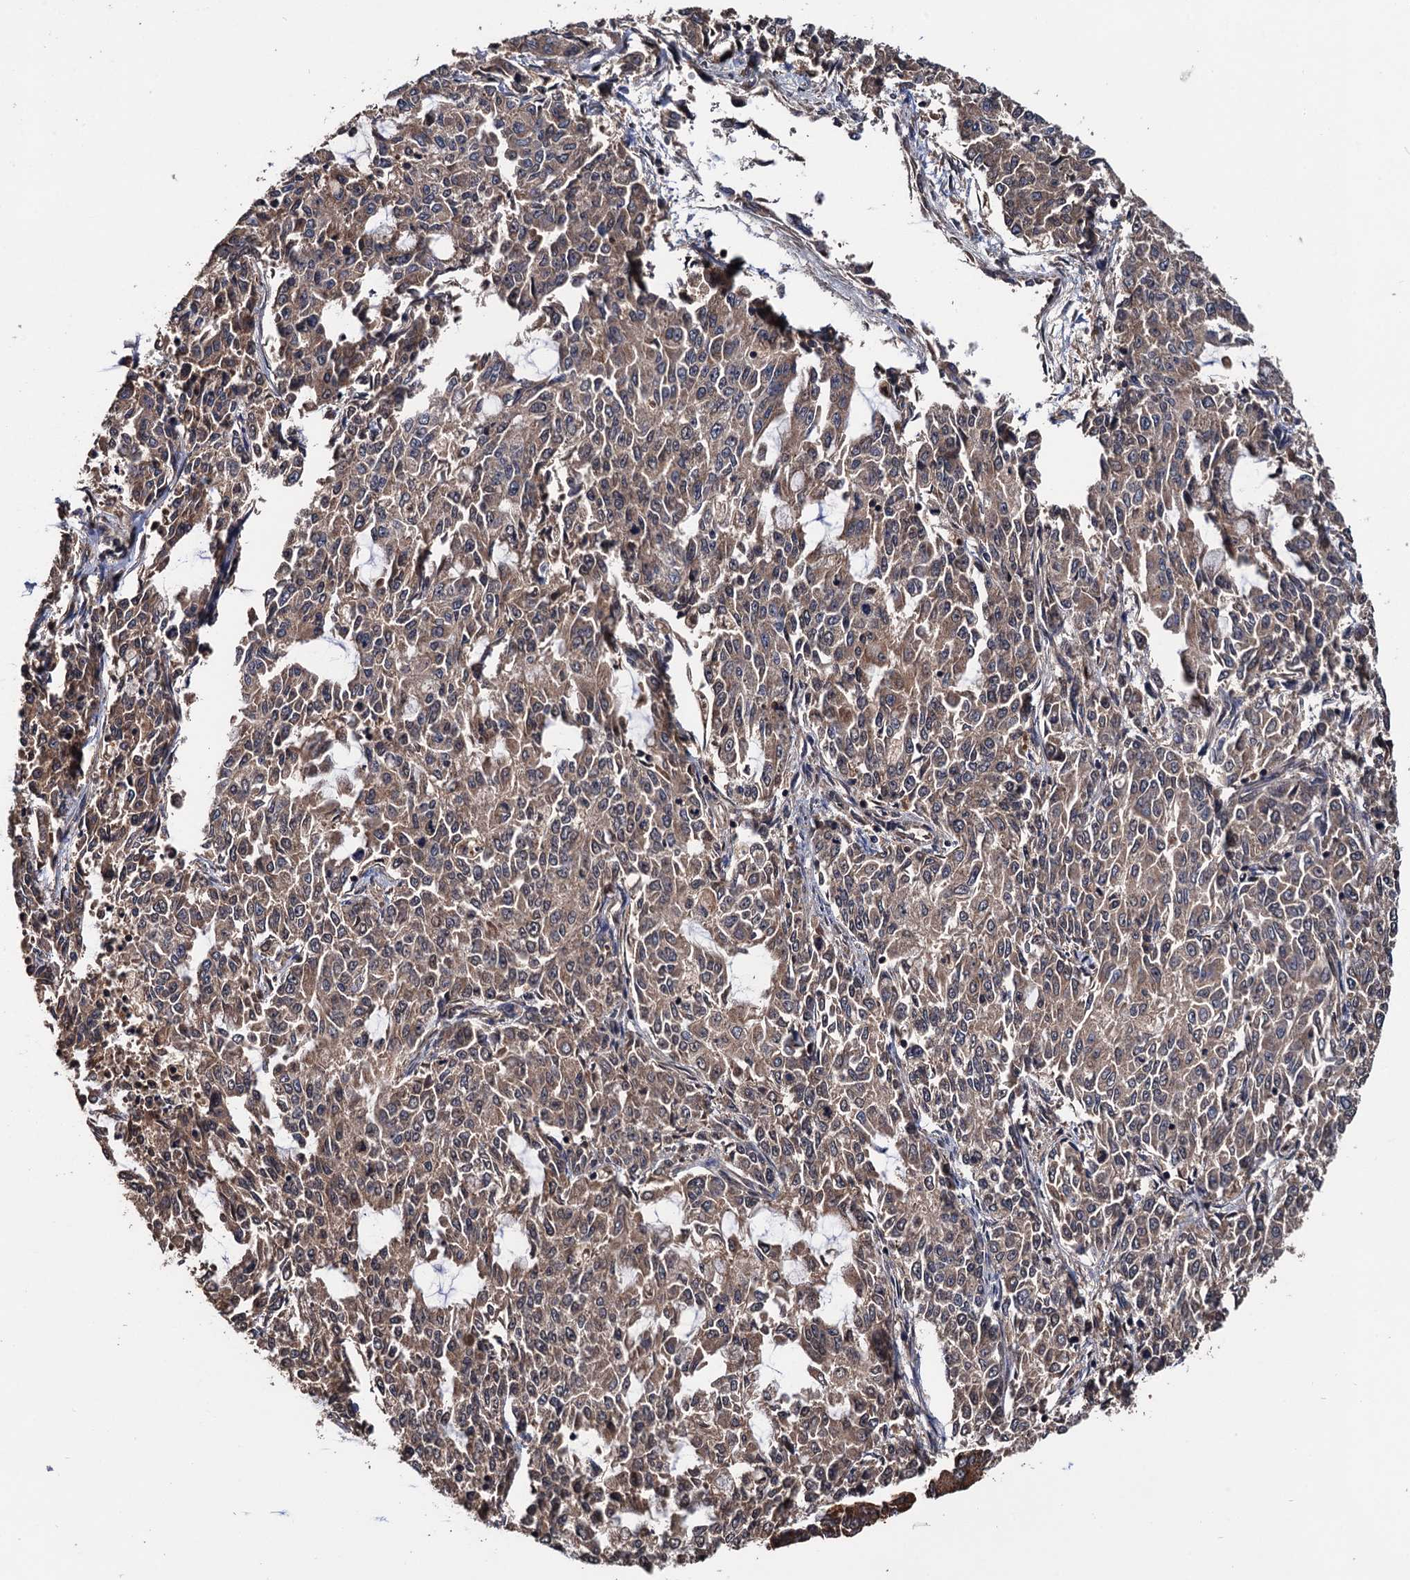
{"staining": {"intensity": "moderate", "quantity": ">75%", "location": "cytoplasmic/membranous"}, "tissue": "endometrial cancer", "cell_type": "Tumor cells", "image_type": "cancer", "snomed": [{"axis": "morphology", "description": "Adenocarcinoma, NOS"}, {"axis": "topography", "description": "Endometrium"}], "caption": "Brown immunohistochemical staining in human endometrial cancer shows moderate cytoplasmic/membranous positivity in about >75% of tumor cells.", "gene": "RGS11", "patient": {"sex": "female", "age": 50}}